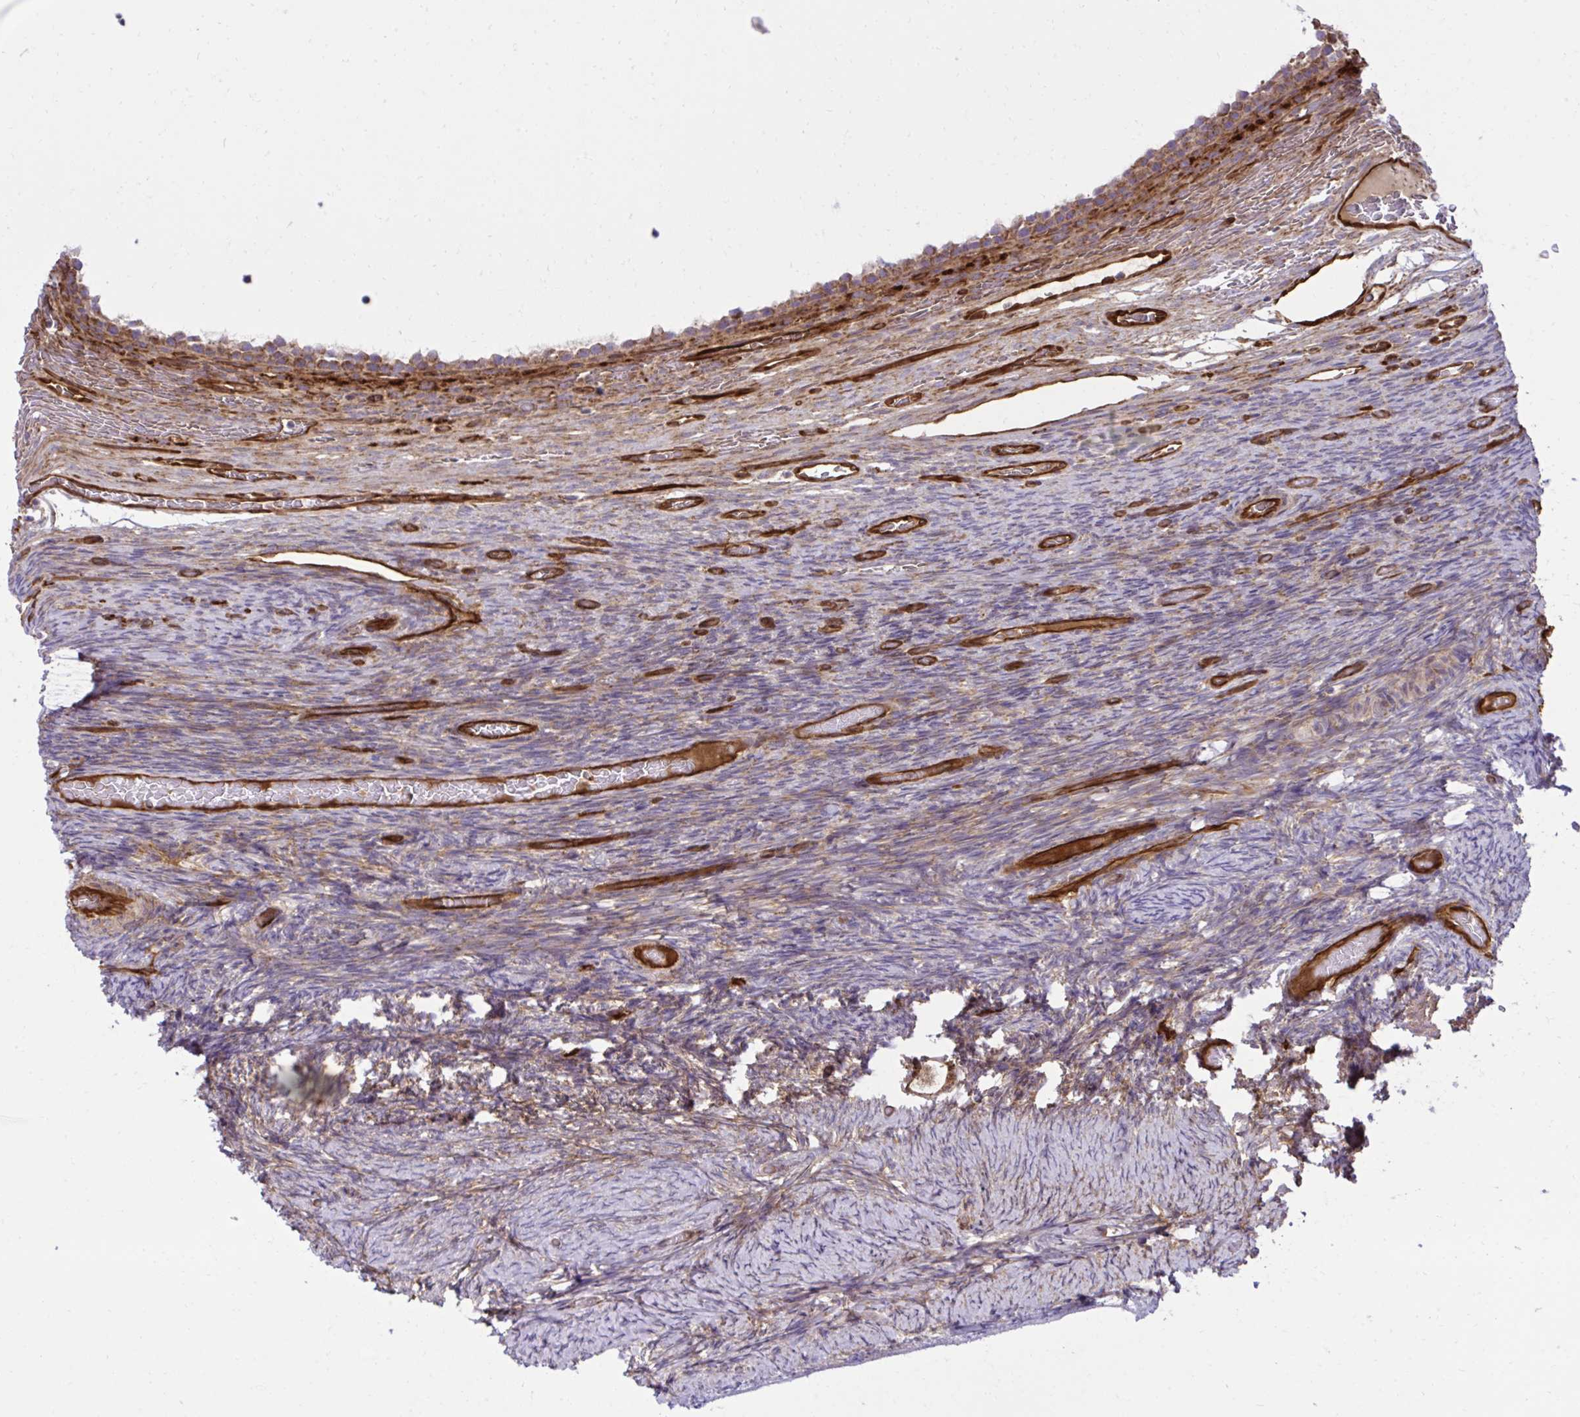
{"staining": {"intensity": "weak", "quantity": "25%-75%", "location": "cytoplasmic/membranous"}, "tissue": "ovary", "cell_type": "Ovarian stroma cells", "image_type": "normal", "snomed": [{"axis": "morphology", "description": "Normal tissue, NOS"}, {"axis": "topography", "description": "Ovary"}], "caption": "Ovary stained for a protein reveals weak cytoplasmic/membranous positivity in ovarian stroma cells. The staining was performed using DAB, with brown indicating positive protein expression. Nuclei are stained blue with hematoxylin.", "gene": "LIMS1", "patient": {"sex": "female", "age": 34}}